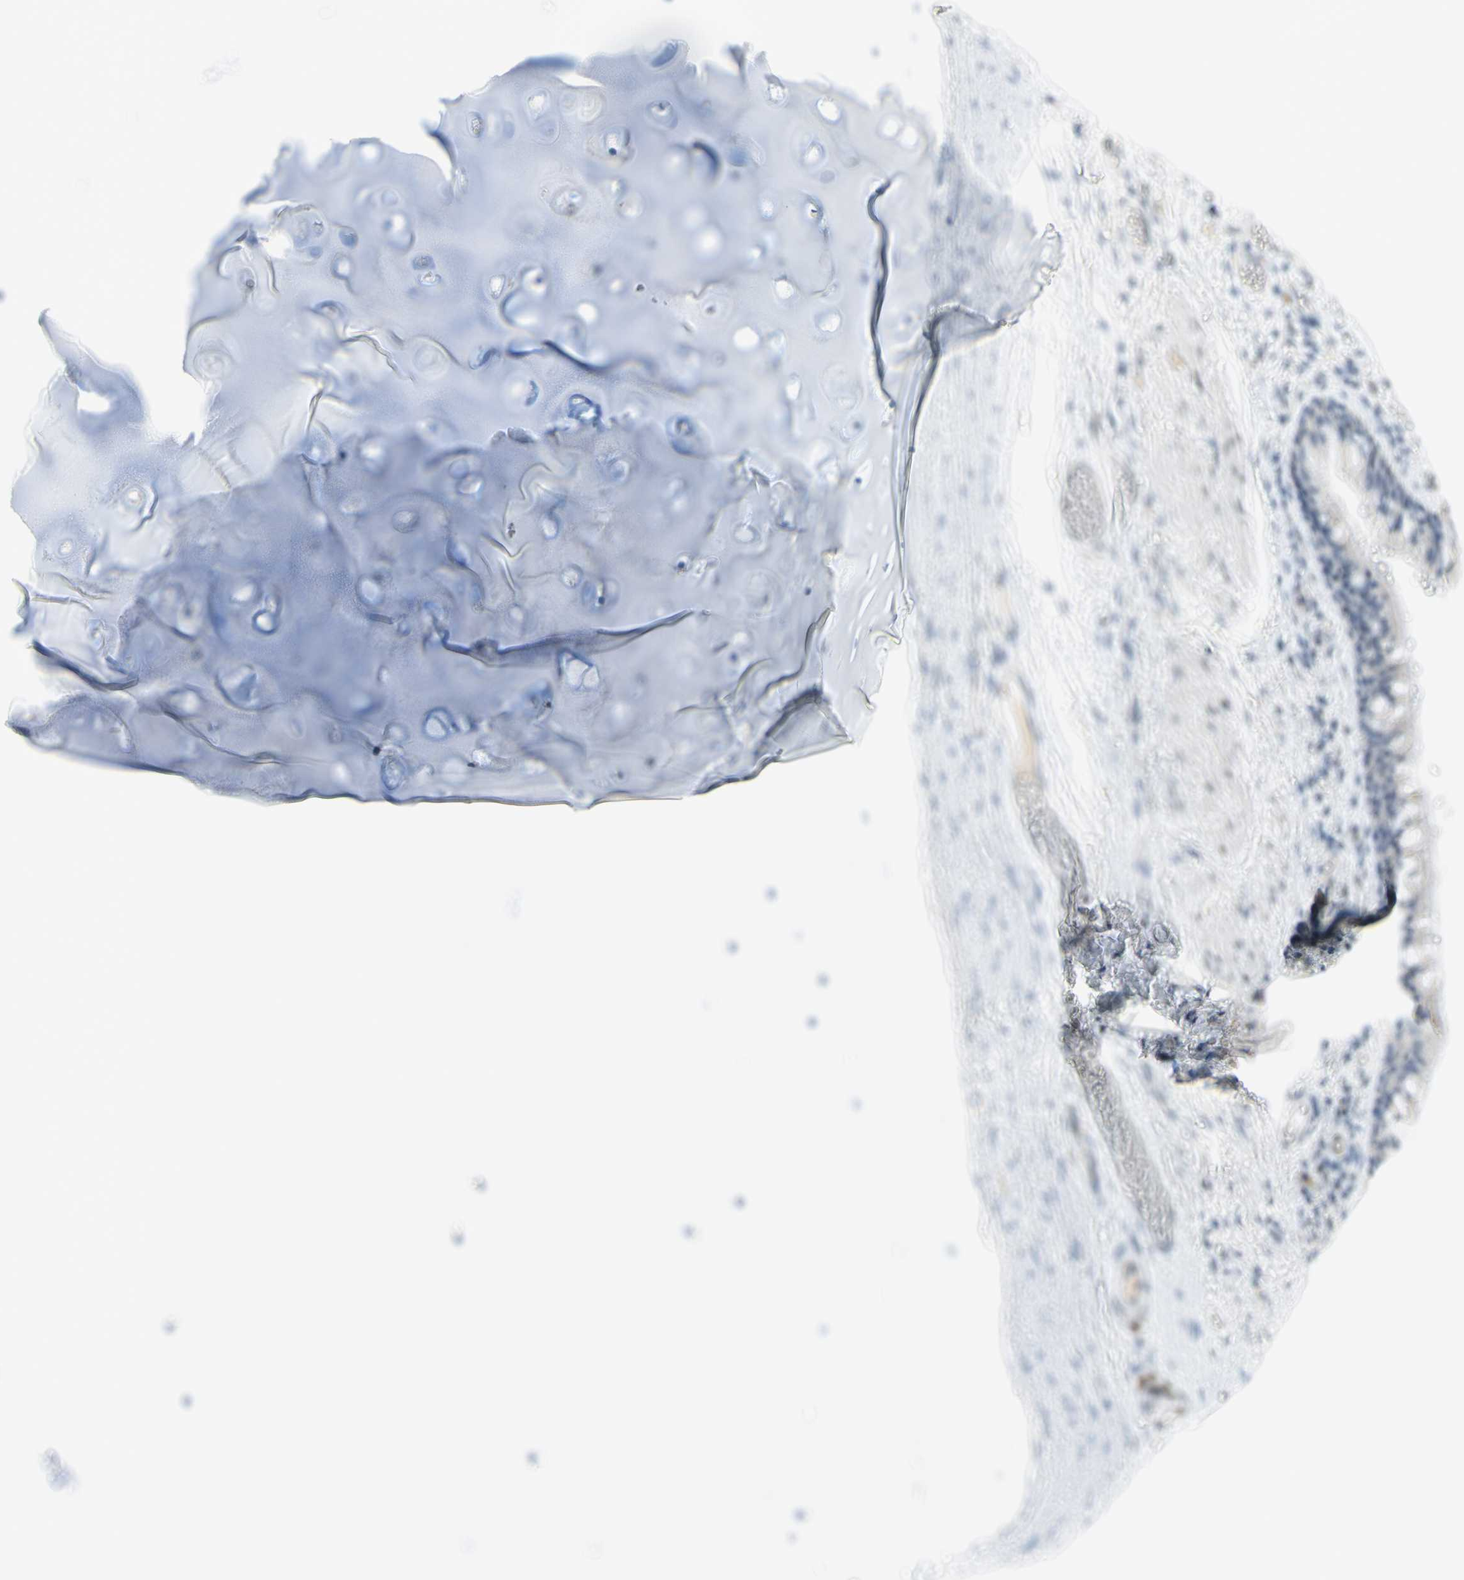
{"staining": {"intensity": "negative", "quantity": "none", "location": "none"}, "tissue": "bronchus", "cell_type": "Respiratory epithelial cells", "image_type": "normal", "snomed": [{"axis": "morphology", "description": "Normal tissue, NOS"}, {"axis": "morphology", "description": "Malignant melanoma, Metastatic site"}, {"axis": "topography", "description": "Bronchus"}, {"axis": "topography", "description": "Lung"}], "caption": "IHC of benign human bronchus reveals no positivity in respiratory epithelial cells.", "gene": "DCT", "patient": {"sex": "male", "age": 64}}